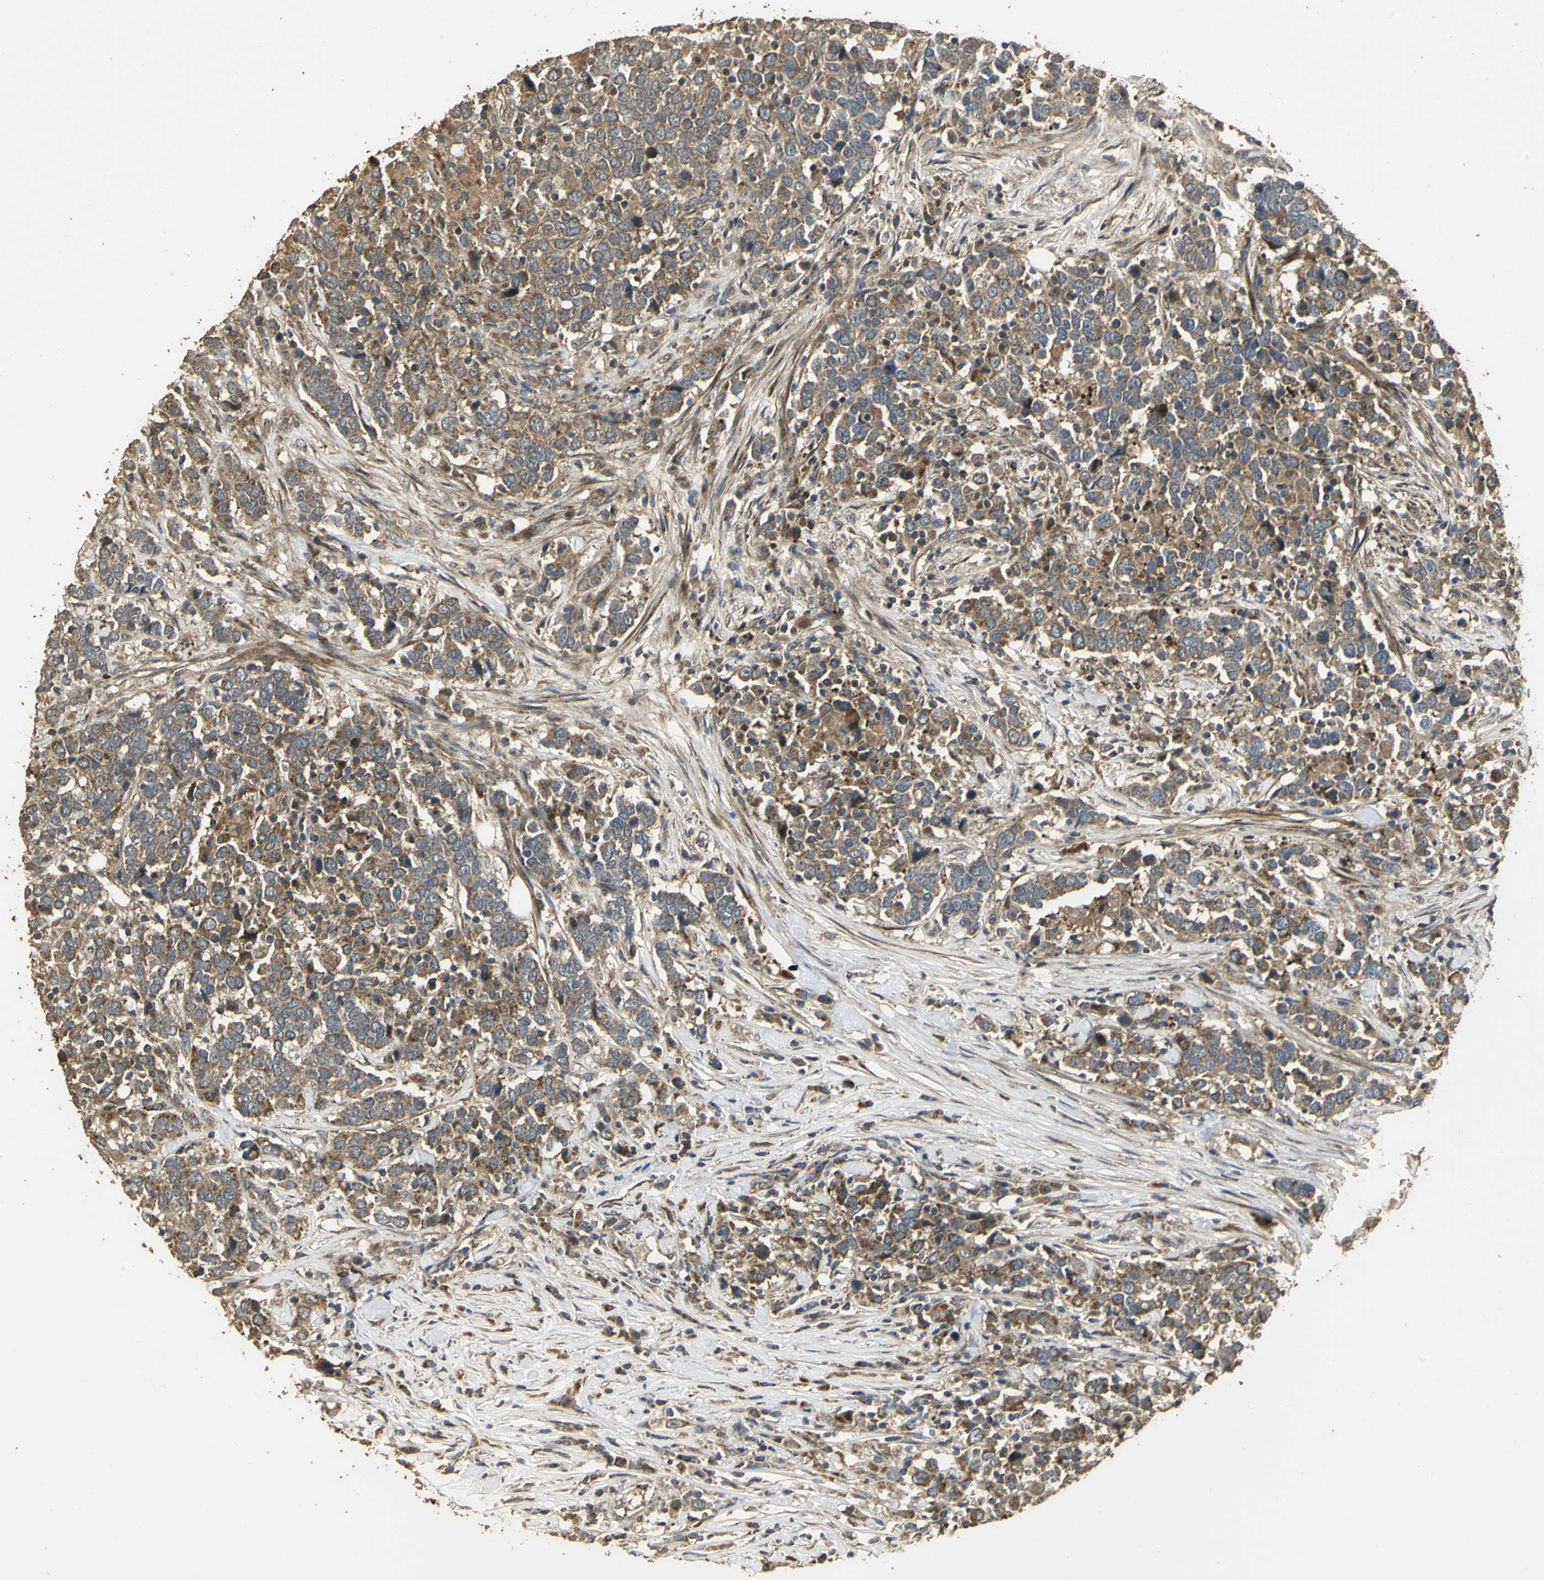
{"staining": {"intensity": "moderate", "quantity": ">75%", "location": "cytoplasmic/membranous"}, "tissue": "urothelial cancer", "cell_type": "Tumor cells", "image_type": "cancer", "snomed": [{"axis": "morphology", "description": "Urothelial carcinoma, High grade"}, {"axis": "topography", "description": "Urinary bladder"}], "caption": "Moderate cytoplasmic/membranous expression for a protein is appreciated in approximately >75% of tumor cells of urothelial carcinoma (high-grade) using immunohistochemistry (IHC).", "gene": "KANK1", "patient": {"sex": "male", "age": 61}}